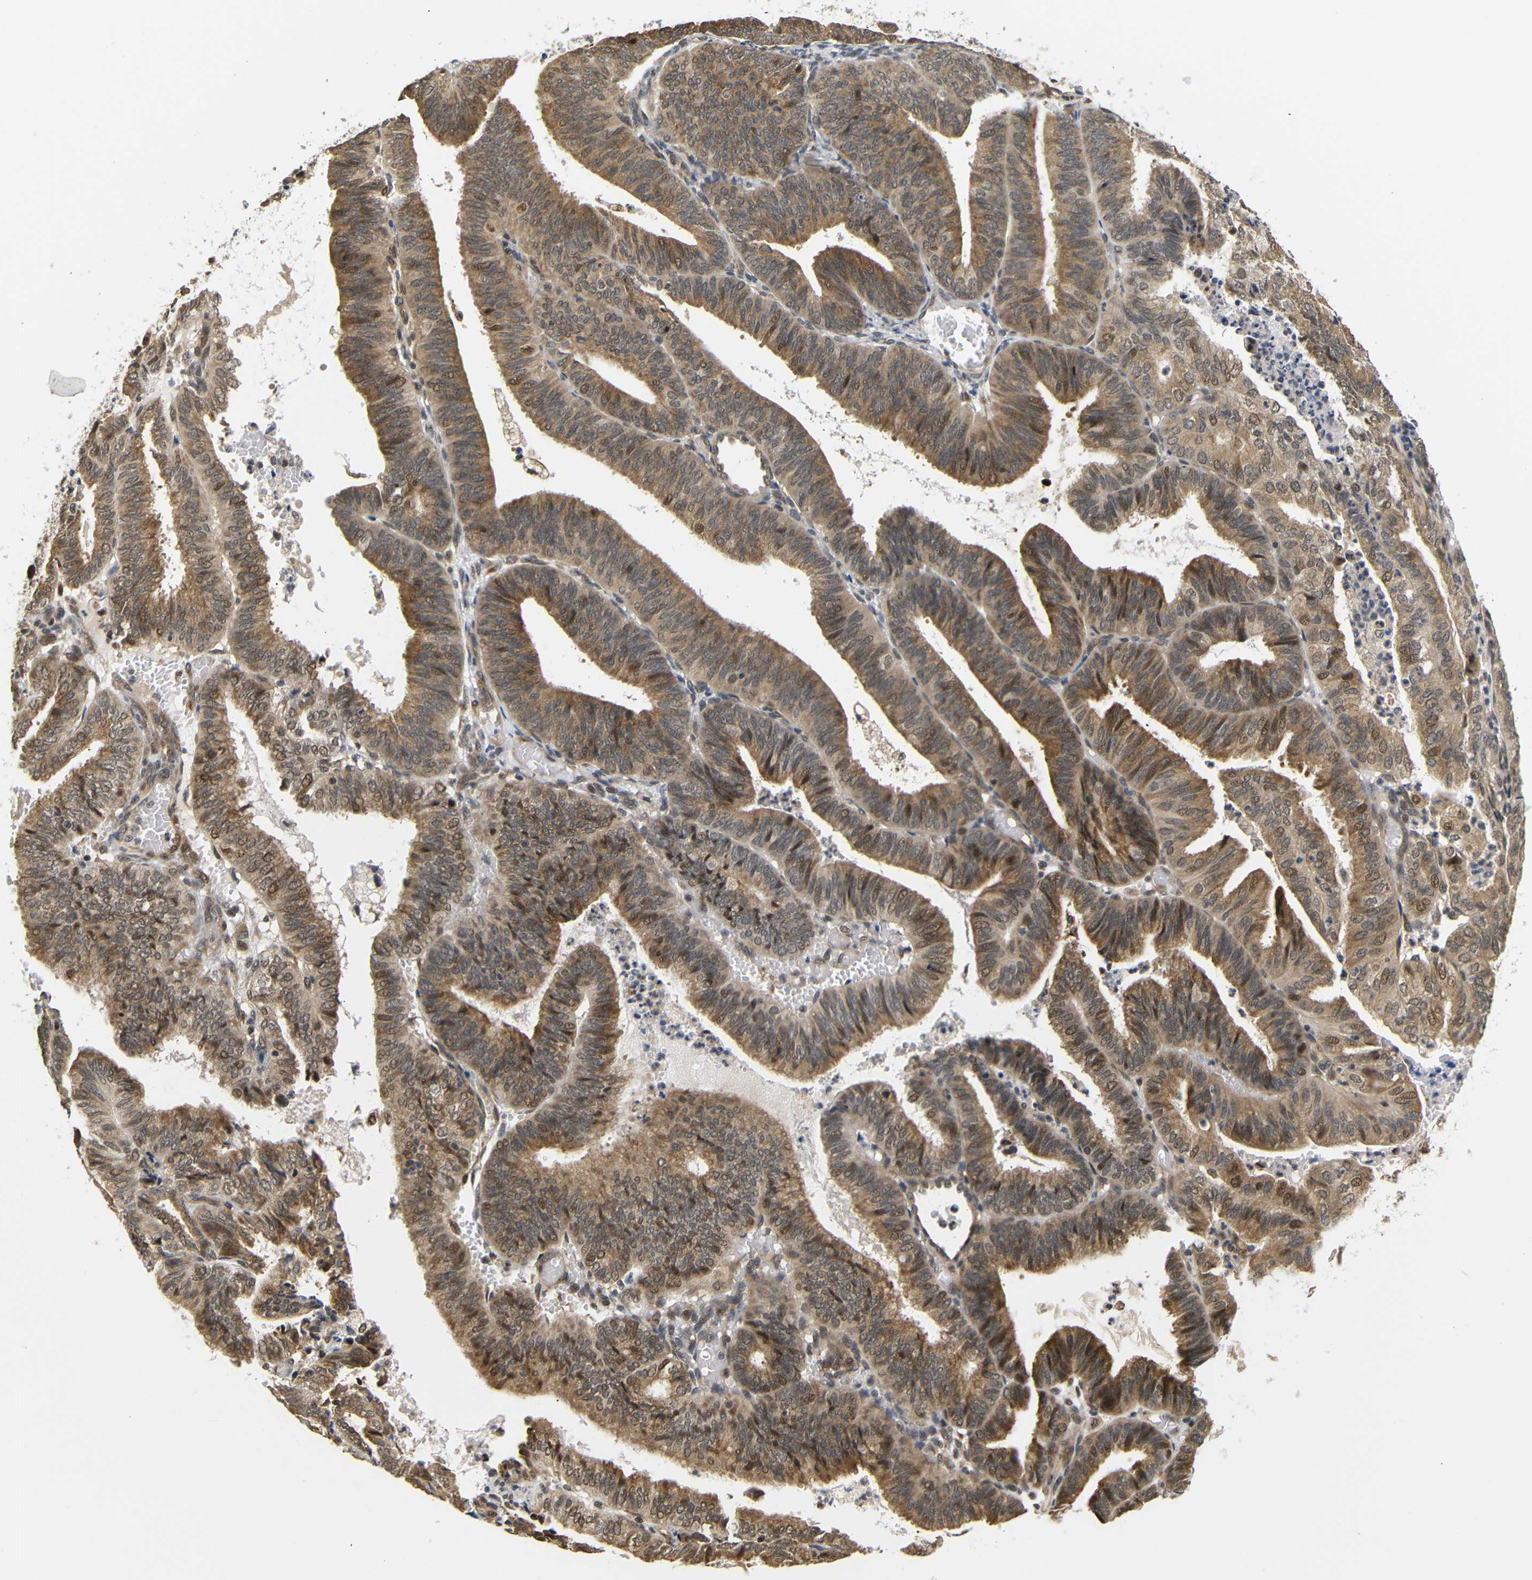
{"staining": {"intensity": "moderate", "quantity": ">75%", "location": "cytoplasmic/membranous,nuclear"}, "tissue": "endometrial cancer", "cell_type": "Tumor cells", "image_type": "cancer", "snomed": [{"axis": "morphology", "description": "Adenocarcinoma, NOS"}, {"axis": "topography", "description": "Uterus"}], "caption": "DAB immunohistochemical staining of human endometrial cancer exhibits moderate cytoplasmic/membranous and nuclear protein expression in about >75% of tumor cells. (DAB IHC, brown staining for protein, blue staining for nuclei).", "gene": "GJA5", "patient": {"sex": "female", "age": 60}}